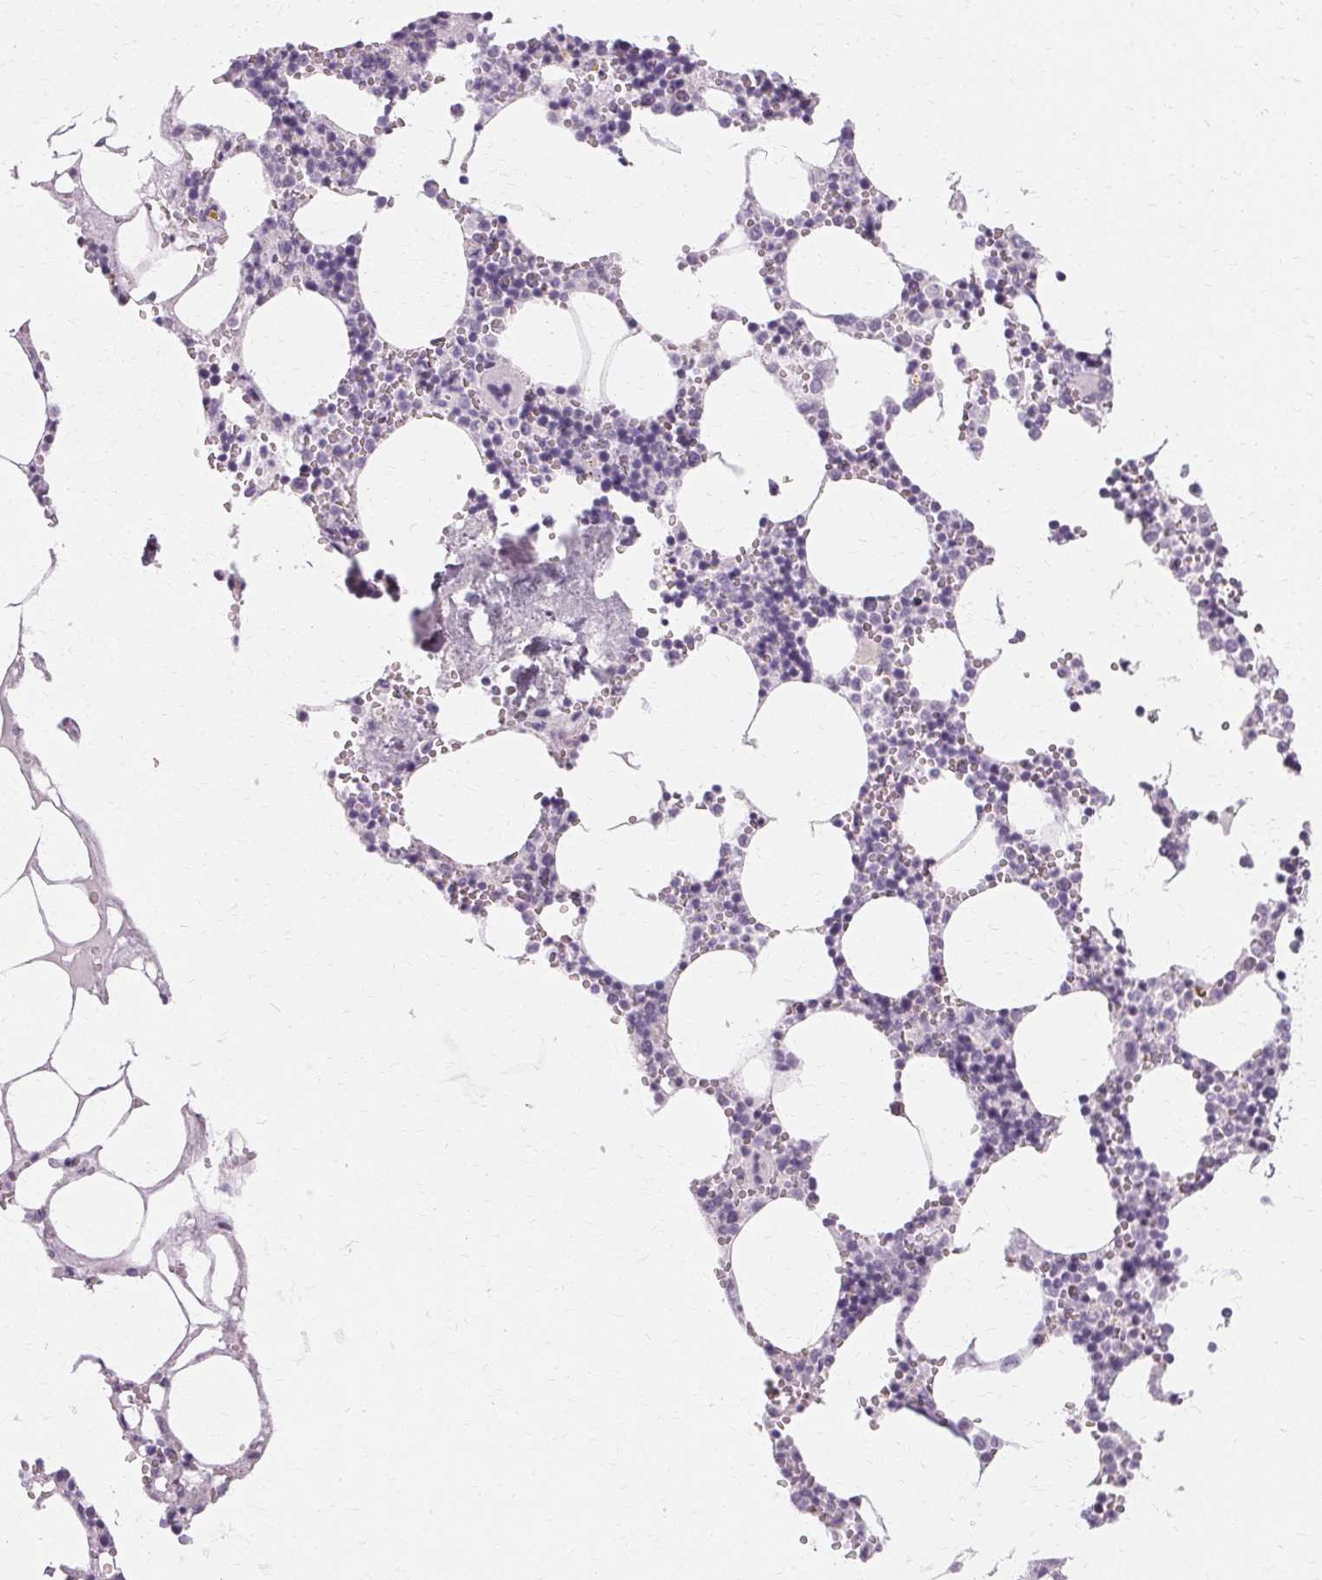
{"staining": {"intensity": "negative", "quantity": "none", "location": "none"}, "tissue": "bone marrow", "cell_type": "Hematopoietic cells", "image_type": "normal", "snomed": [{"axis": "morphology", "description": "Normal tissue, NOS"}, {"axis": "topography", "description": "Bone marrow"}], "caption": "This is an immunohistochemistry (IHC) photomicrograph of normal bone marrow. There is no staining in hematopoietic cells.", "gene": "KRT6A", "patient": {"sex": "male", "age": 54}}